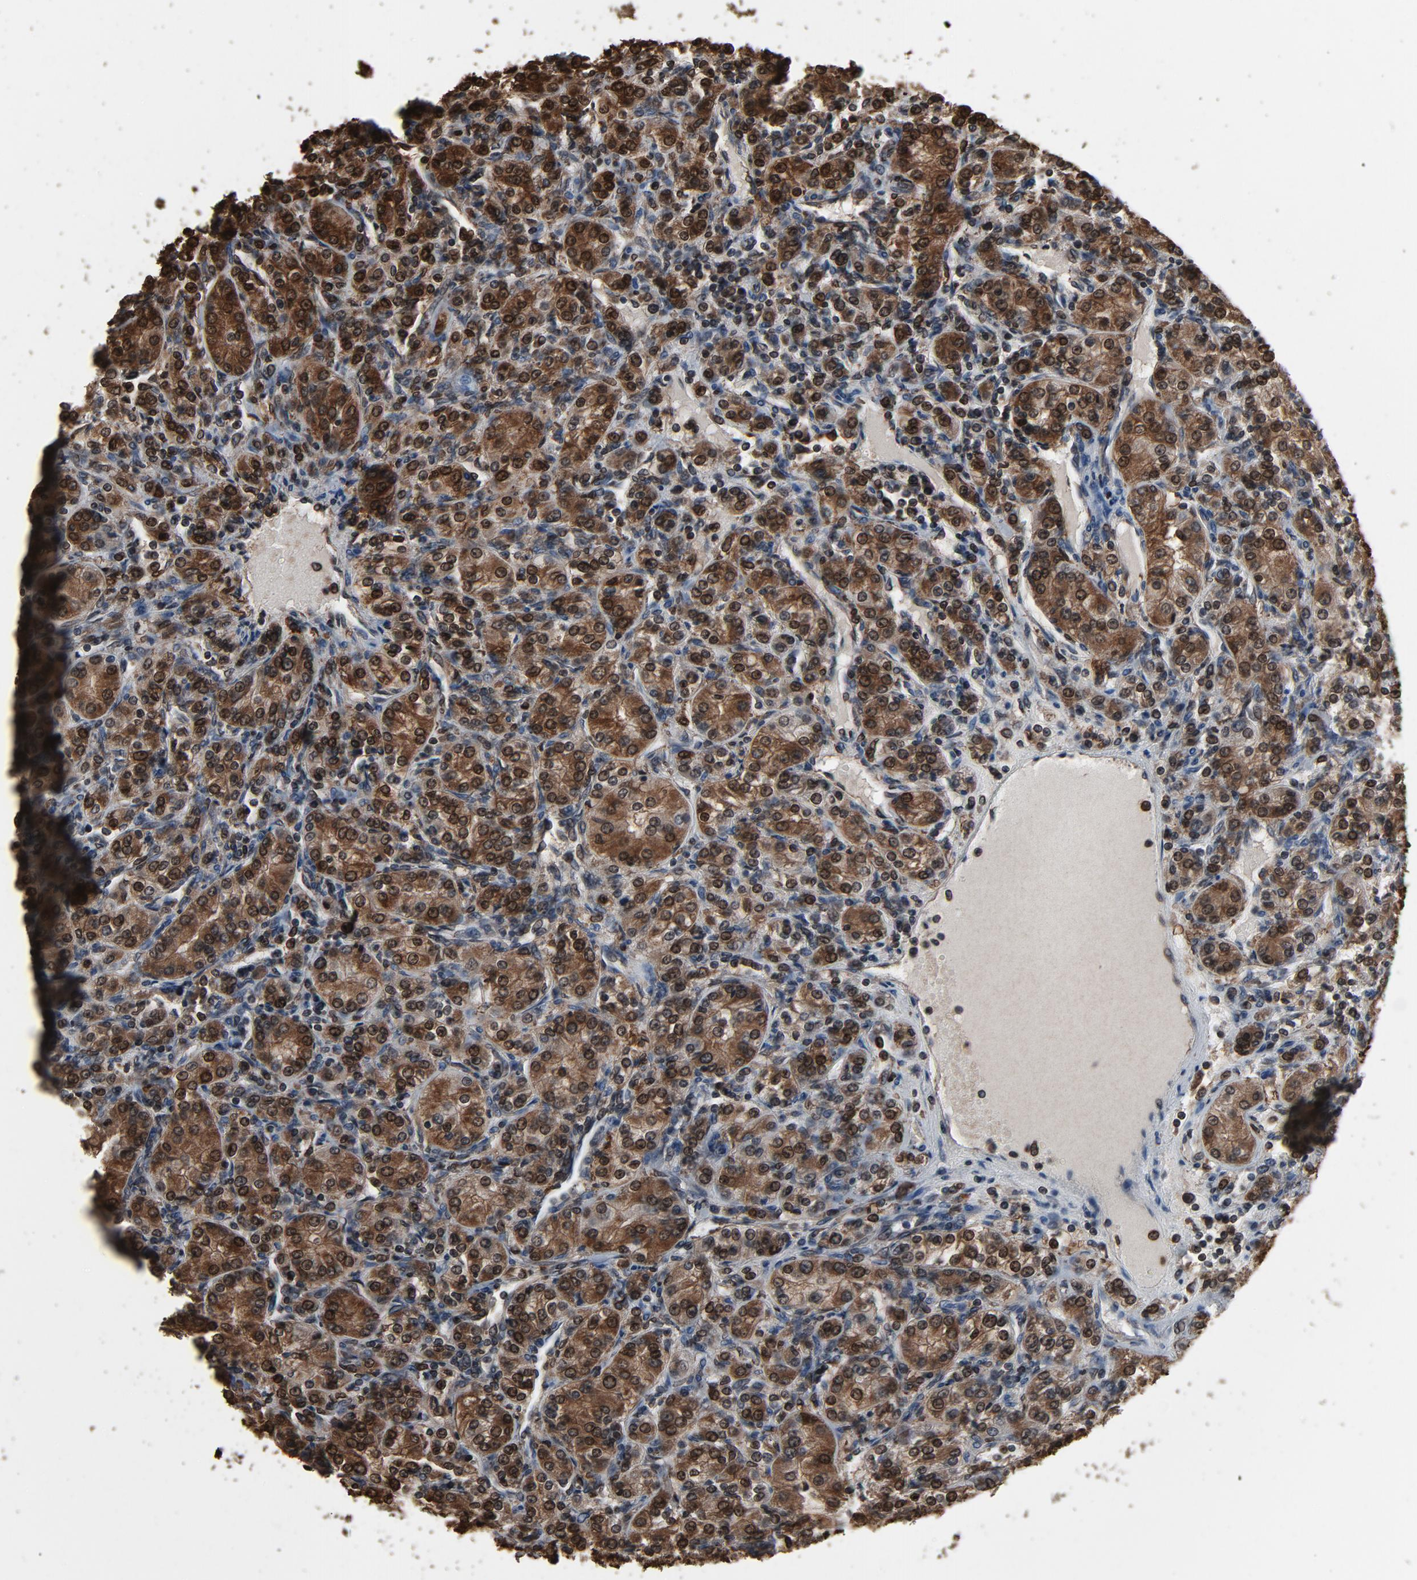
{"staining": {"intensity": "moderate", "quantity": ">75%", "location": "cytoplasmic/membranous,nuclear"}, "tissue": "renal cancer", "cell_type": "Tumor cells", "image_type": "cancer", "snomed": [{"axis": "morphology", "description": "Adenocarcinoma, NOS"}, {"axis": "topography", "description": "Kidney"}], "caption": "Renal cancer (adenocarcinoma) stained with a brown dye shows moderate cytoplasmic/membranous and nuclear positive staining in about >75% of tumor cells.", "gene": "UBE2D1", "patient": {"sex": "male", "age": 77}}